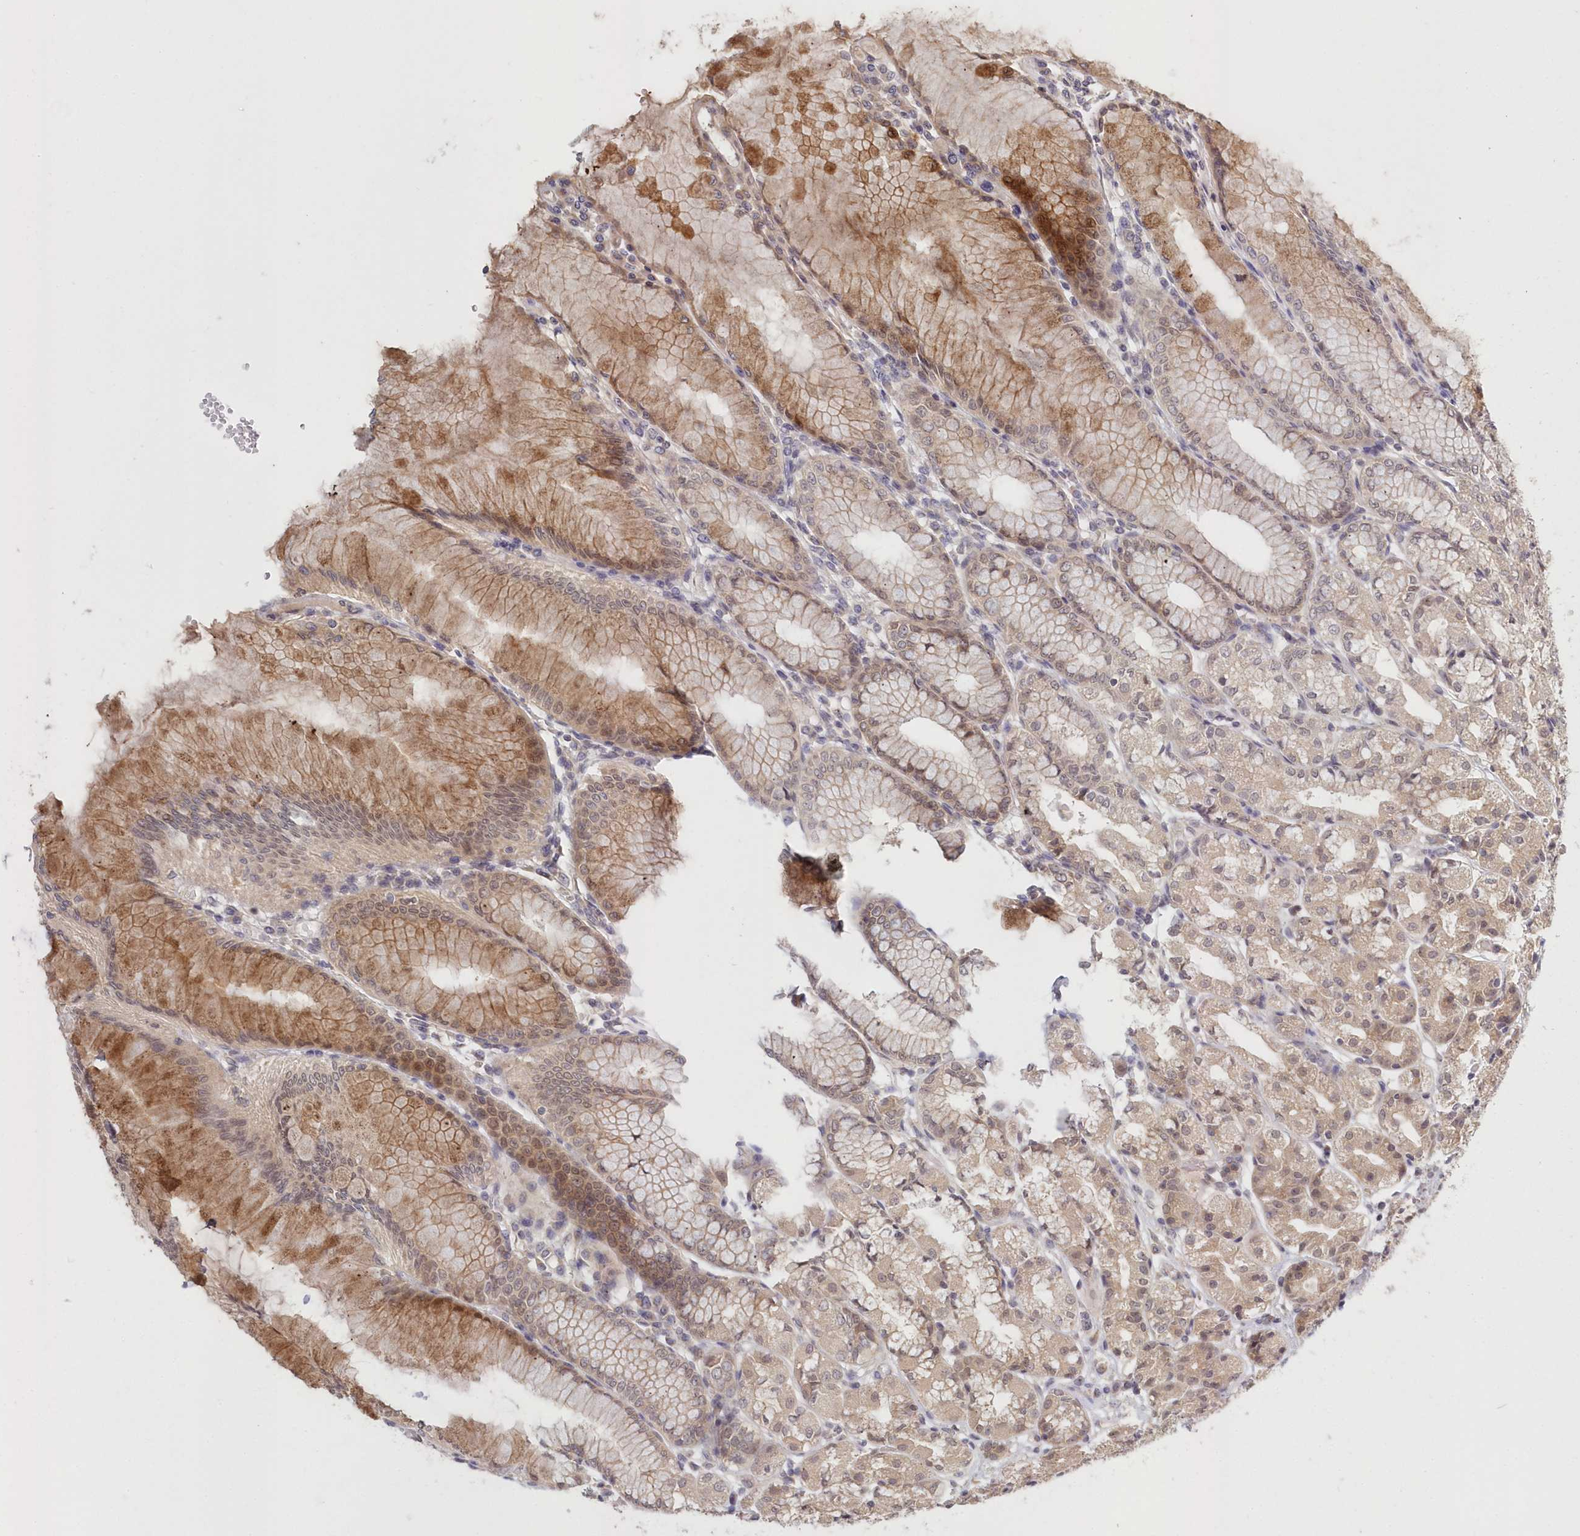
{"staining": {"intensity": "strong", "quantity": "25%-75%", "location": "cytoplasmic/membranous"}, "tissue": "stomach", "cell_type": "Glandular cells", "image_type": "normal", "snomed": [{"axis": "morphology", "description": "Normal tissue, NOS"}, {"axis": "topography", "description": "Stomach"}], "caption": "The micrograph demonstrates staining of benign stomach, revealing strong cytoplasmic/membranous protein staining (brown color) within glandular cells.", "gene": "KATNA1", "patient": {"sex": "female", "age": 57}}